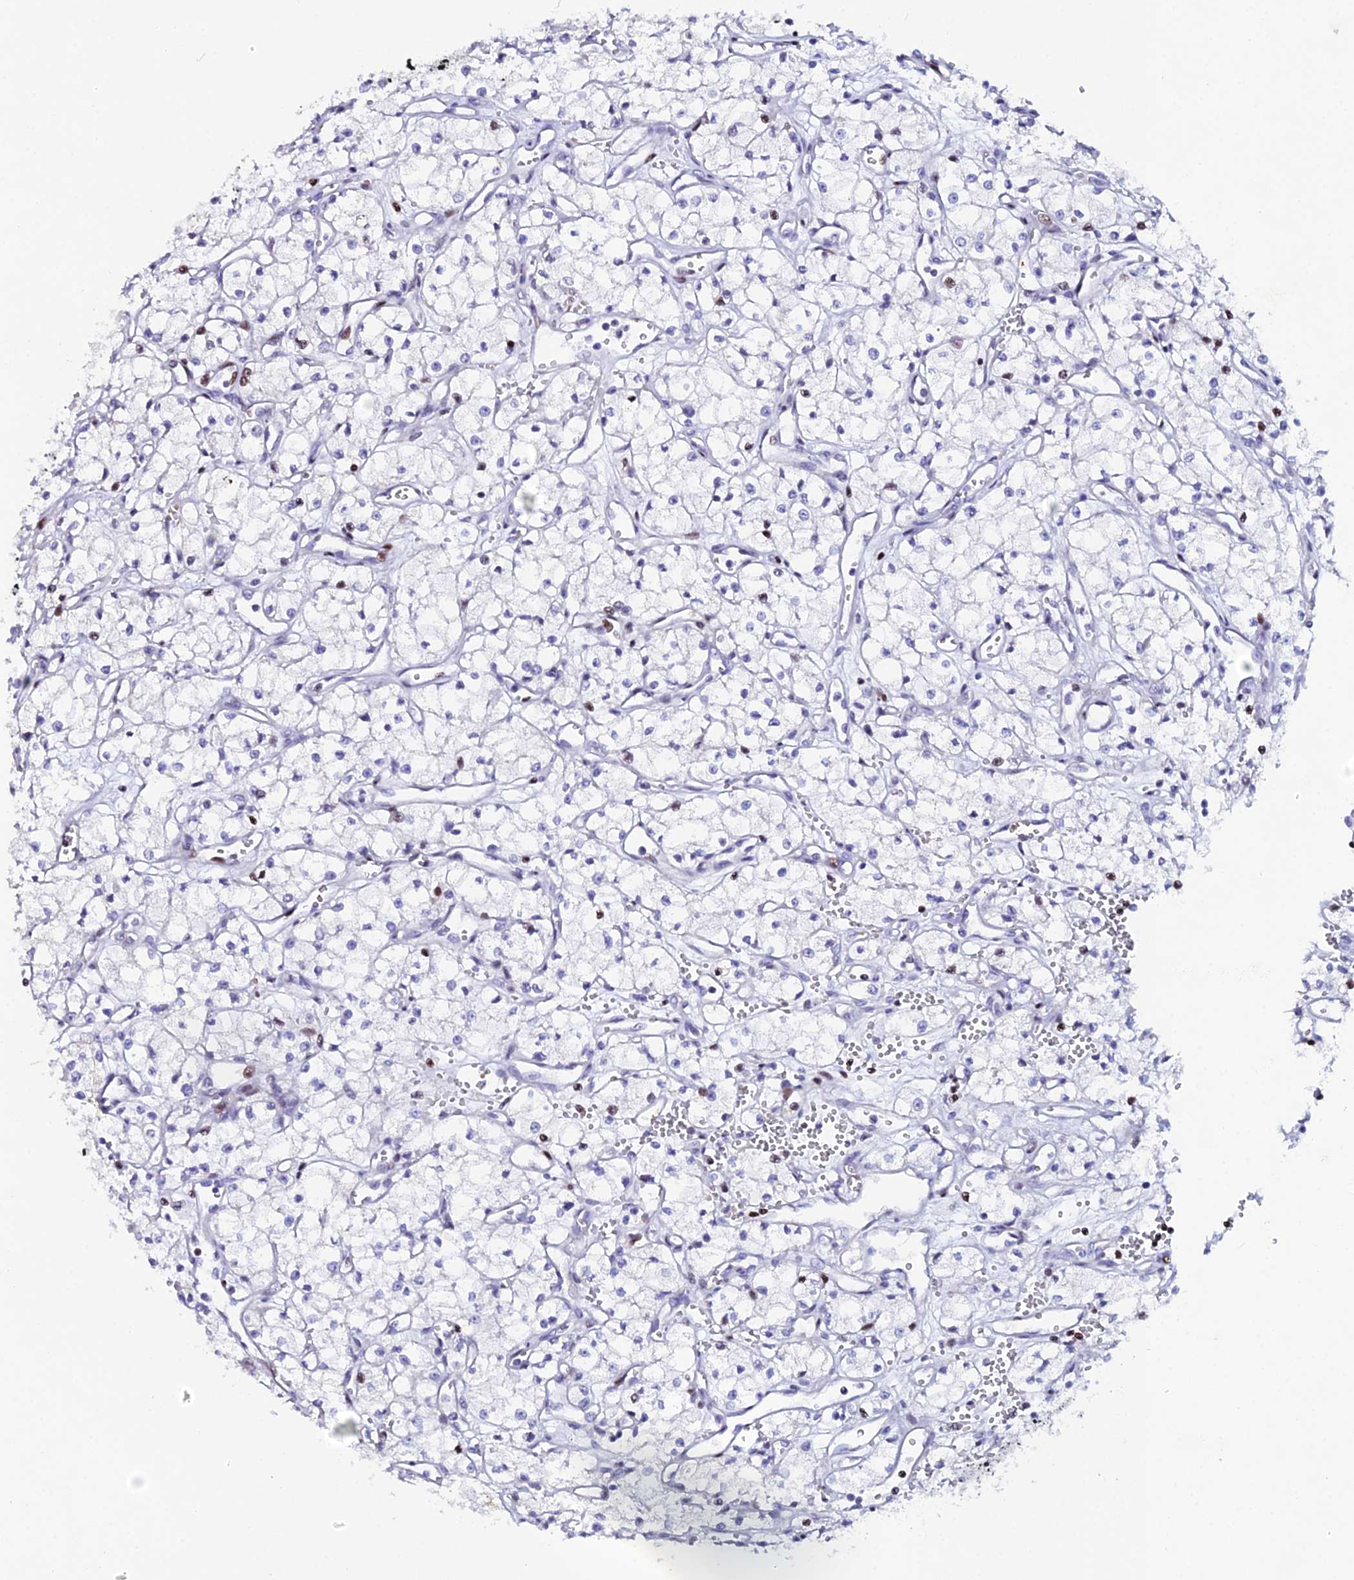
{"staining": {"intensity": "moderate", "quantity": "<25%", "location": "nuclear"}, "tissue": "renal cancer", "cell_type": "Tumor cells", "image_type": "cancer", "snomed": [{"axis": "morphology", "description": "Adenocarcinoma, NOS"}, {"axis": "topography", "description": "Kidney"}], "caption": "This photomicrograph exhibits immunohistochemistry (IHC) staining of human renal adenocarcinoma, with low moderate nuclear positivity in about <25% of tumor cells.", "gene": "MYNN", "patient": {"sex": "male", "age": 59}}